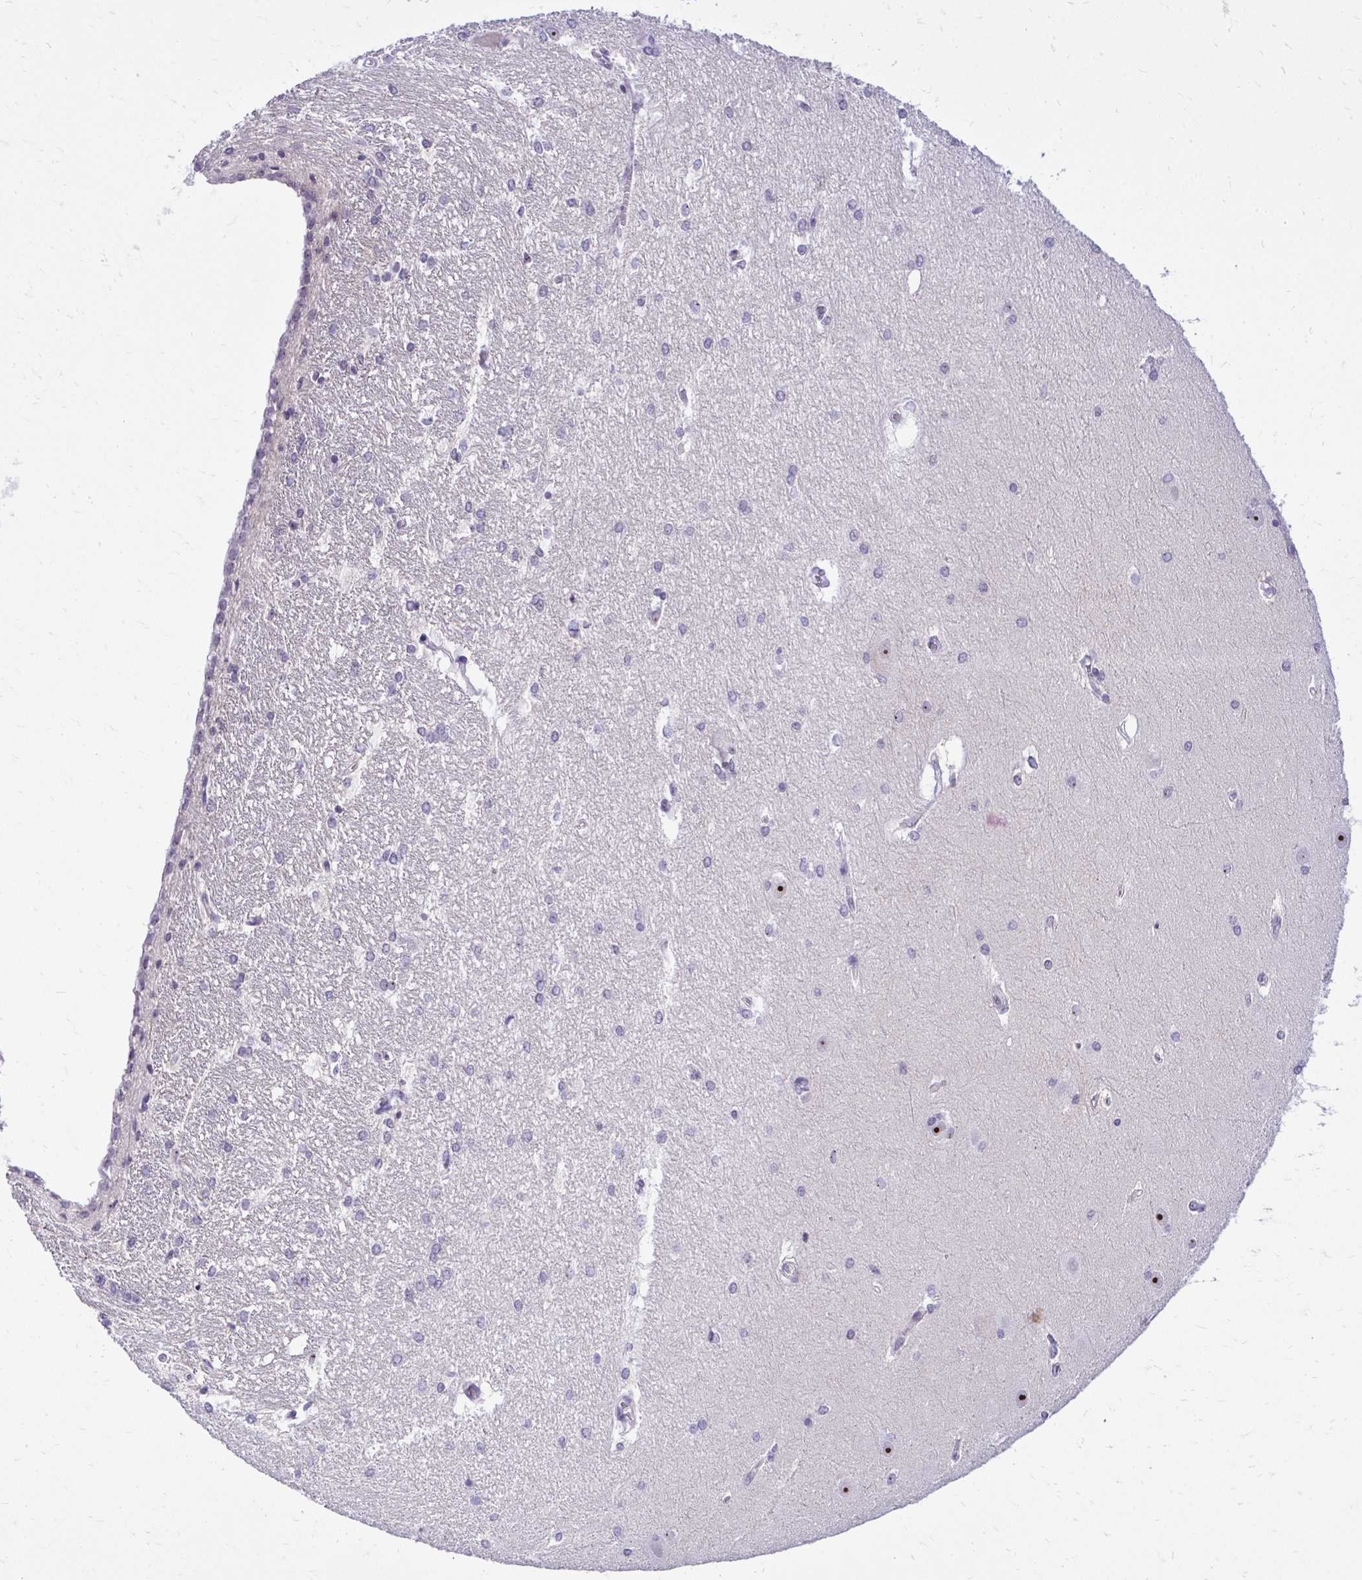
{"staining": {"intensity": "negative", "quantity": "none", "location": "none"}, "tissue": "hippocampus", "cell_type": "Glial cells", "image_type": "normal", "snomed": [{"axis": "morphology", "description": "Normal tissue, NOS"}, {"axis": "topography", "description": "Cerebral cortex"}, {"axis": "topography", "description": "Hippocampus"}], "caption": "Image shows no protein positivity in glial cells of unremarkable hippocampus.", "gene": "NIFK", "patient": {"sex": "female", "age": 19}}